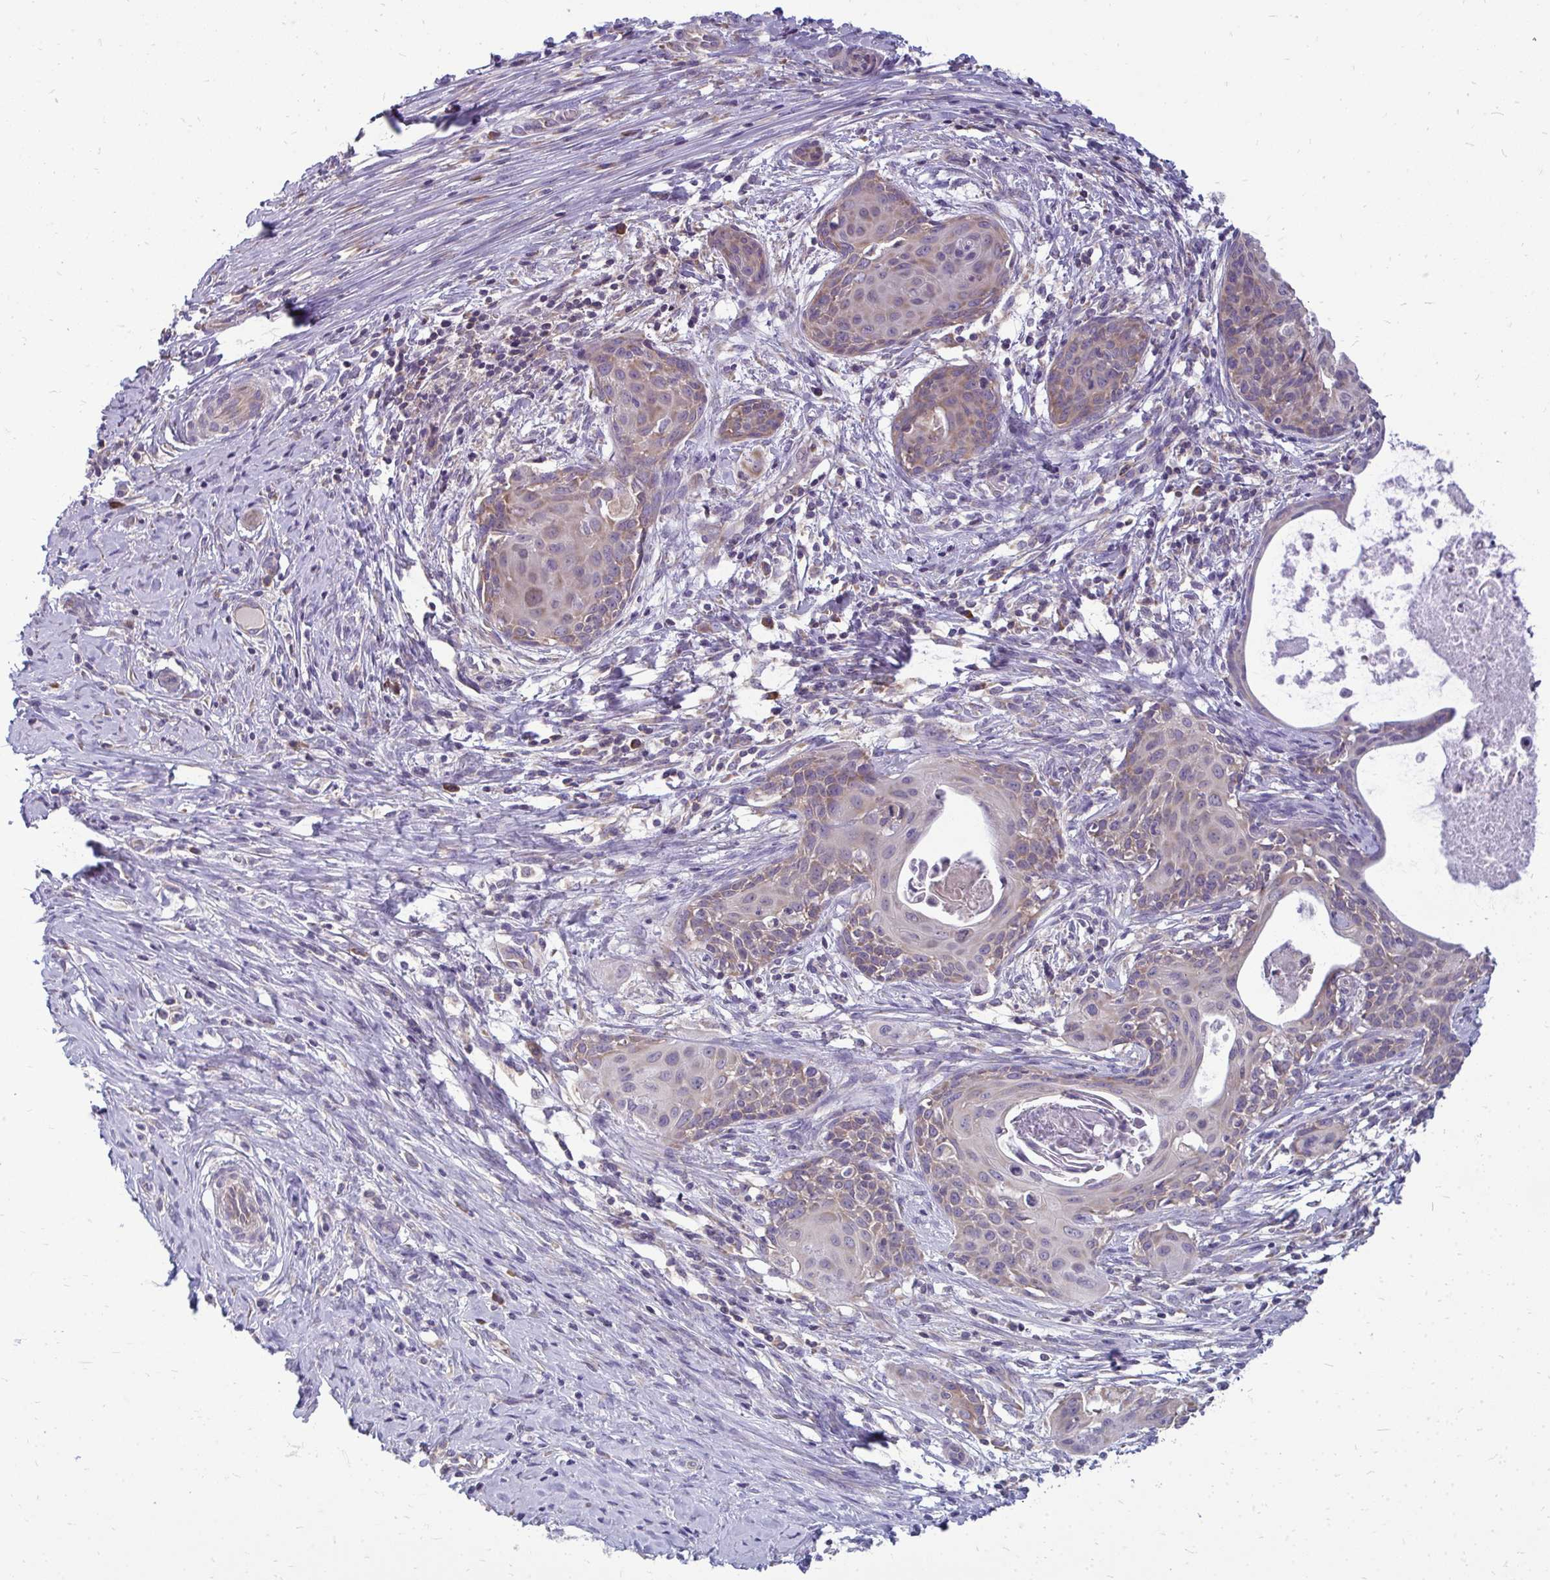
{"staining": {"intensity": "weak", "quantity": "25%-75%", "location": "cytoplasmic/membranous"}, "tissue": "cervical cancer", "cell_type": "Tumor cells", "image_type": "cancer", "snomed": [{"axis": "morphology", "description": "Squamous cell carcinoma, NOS"}, {"axis": "morphology", "description": "Adenocarcinoma, NOS"}, {"axis": "topography", "description": "Cervix"}], "caption": "Adenocarcinoma (cervical) stained with a brown dye demonstrates weak cytoplasmic/membranous positive positivity in about 25%-75% of tumor cells.", "gene": "RPLP2", "patient": {"sex": "female", "age": 52}}